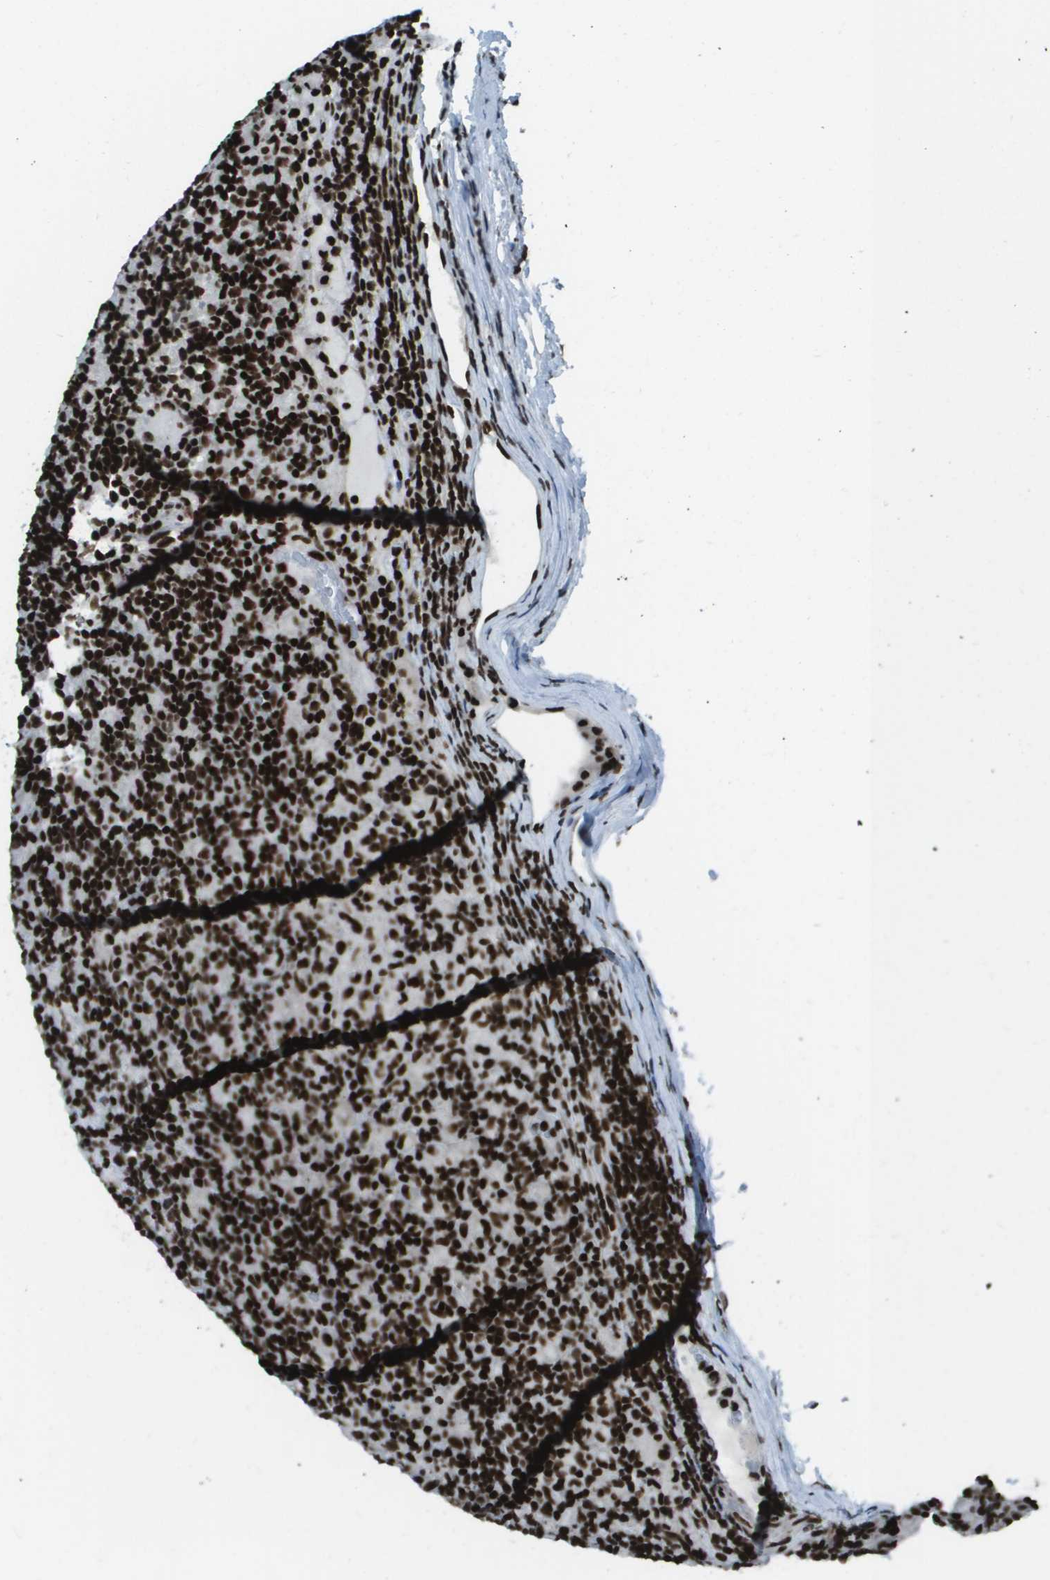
{"staining": {"intensity": "strong", "quantity": ">75%", "location": "nuclear"}, "tissue": "lymphoma", "cell_type": "Tumor cells", "image_type": "cancer", "snomed": [{"axis": "morphology", "description": "Hodgkin's disease, NOS"}, {"axis": "topography", "description": "Lymph node"}], "caption": "This is an image of immunohistochemistry (IHC) staining of lymphoma, which shows strong positivity in the nuclear of tumor cells.", "gene": "GLYR1", "patient": {"sex": "male", "age": 70}}